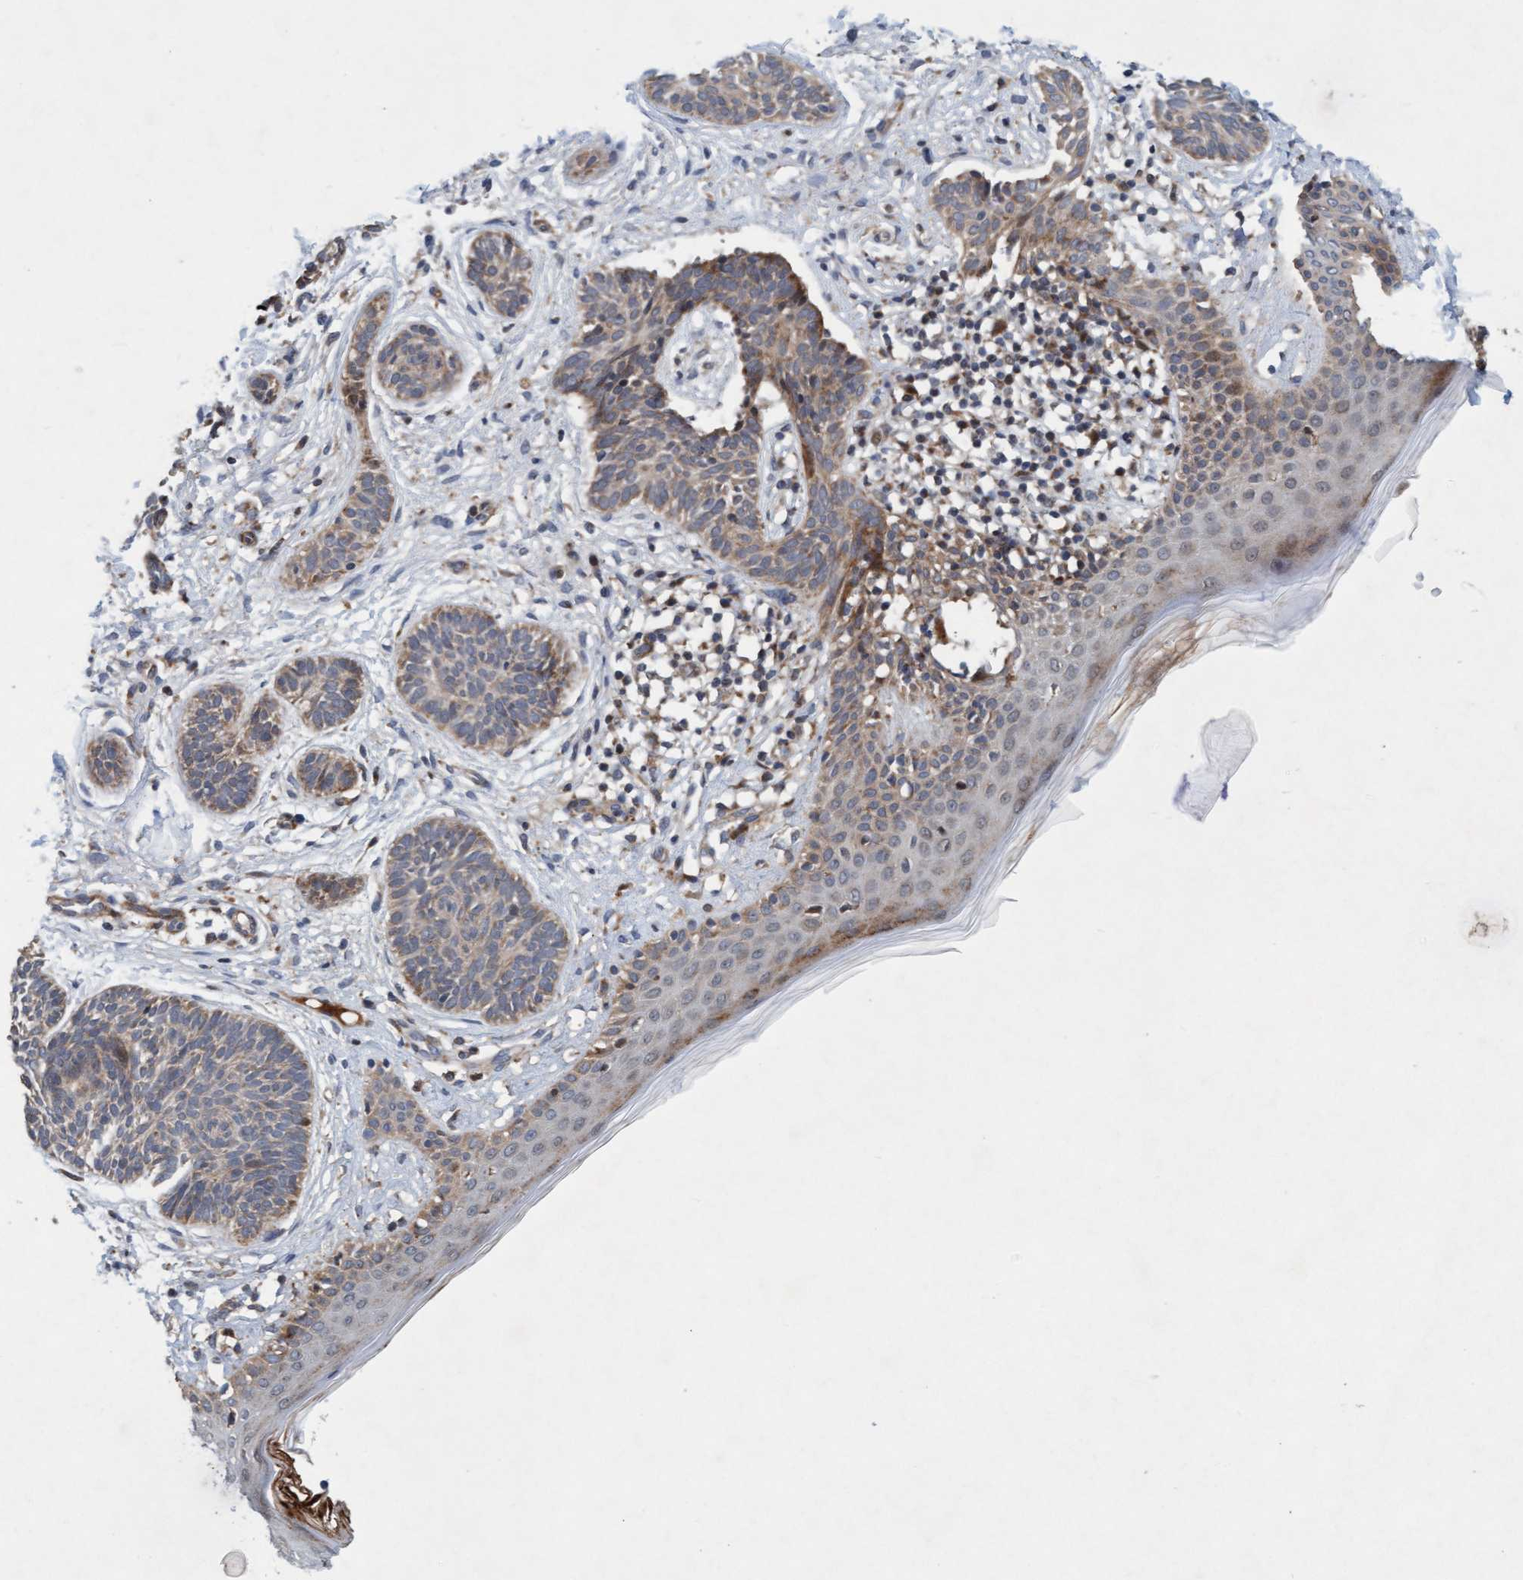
{"staining": {"intensity": "weak", "quantity": ">75%", "location": "cytoplasmic/membranous"}, "tissue": "skin cancer", "cell_type": "Tumor cells", "image_type": "cancer", "snomed": [{"axis": "morphology", "description": "Normal tissue, NOS"}, {"axis": "morphology", "description": "Basal cell carcinoma"}, {"axis": "topography", "description": "Skin"}], "caption": "Skin cancer tissue displays weak cytoplasmic/membranous expression in about >75% of tumor cells", "gene": "TMEM70", "patient": {"sex": "male", "age": 63}}